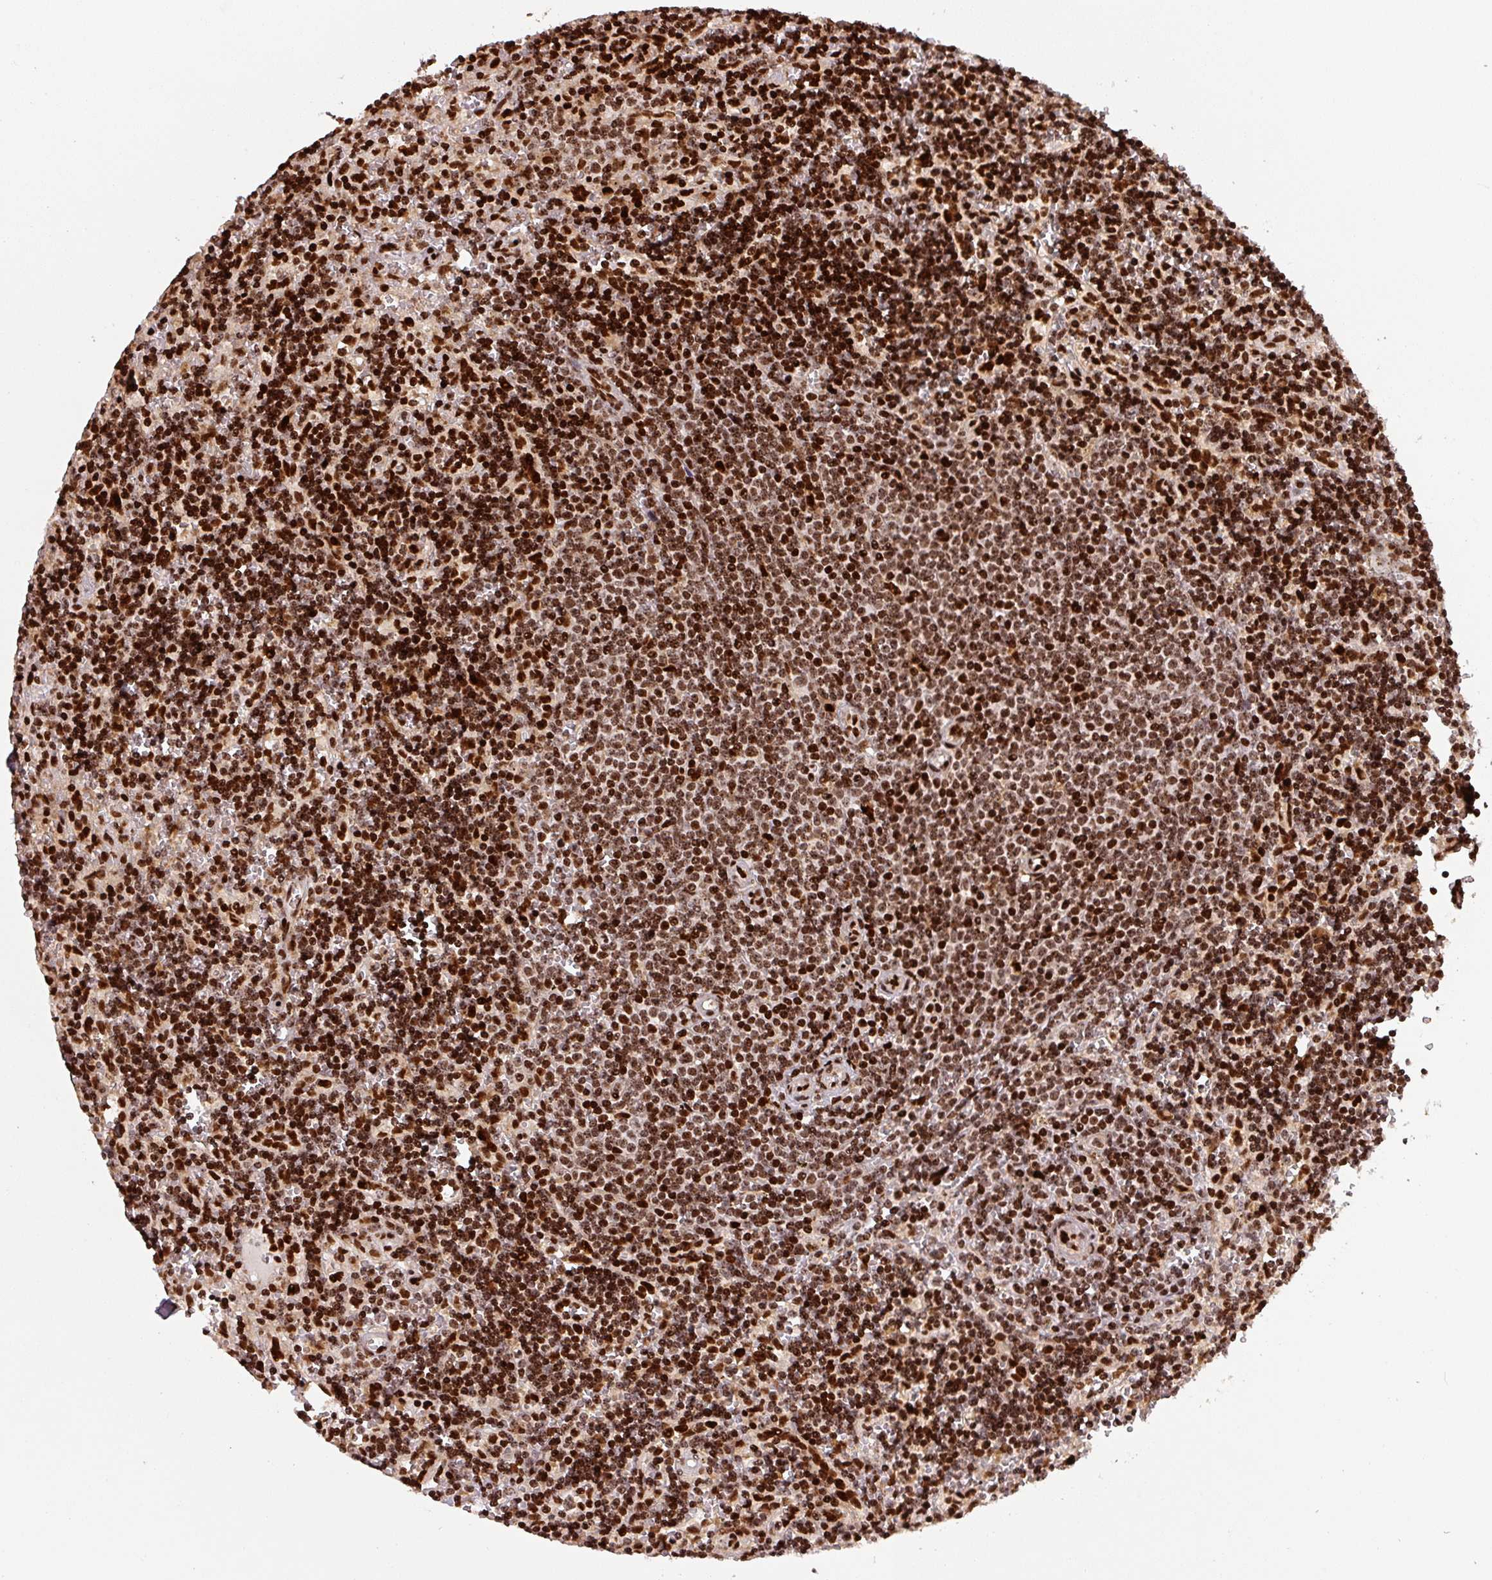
{"staining": {"intensity": "strong", "quantity": ">75%", "location": "nuclear"}, "tissue": "lymphoma", "cell_type": "Tumor cells", "image_type": "cancer", "snomed": [{"axis": "morphology", "description": "Malignant lymphoma, non-Hodgkin's type, Low grade"}, {"axis": "topography", "description": "Spleen"}], "caption": "Lymphoma was stained to show a protein in brown. There is high levels of strong nuclear expression in approximately >75% of tumor cells. (brown staining indicates protein expression, while blue staining denotes nuclei).", "gene": "PYDC2", "patient": {"sex": "male", "age": 60}}